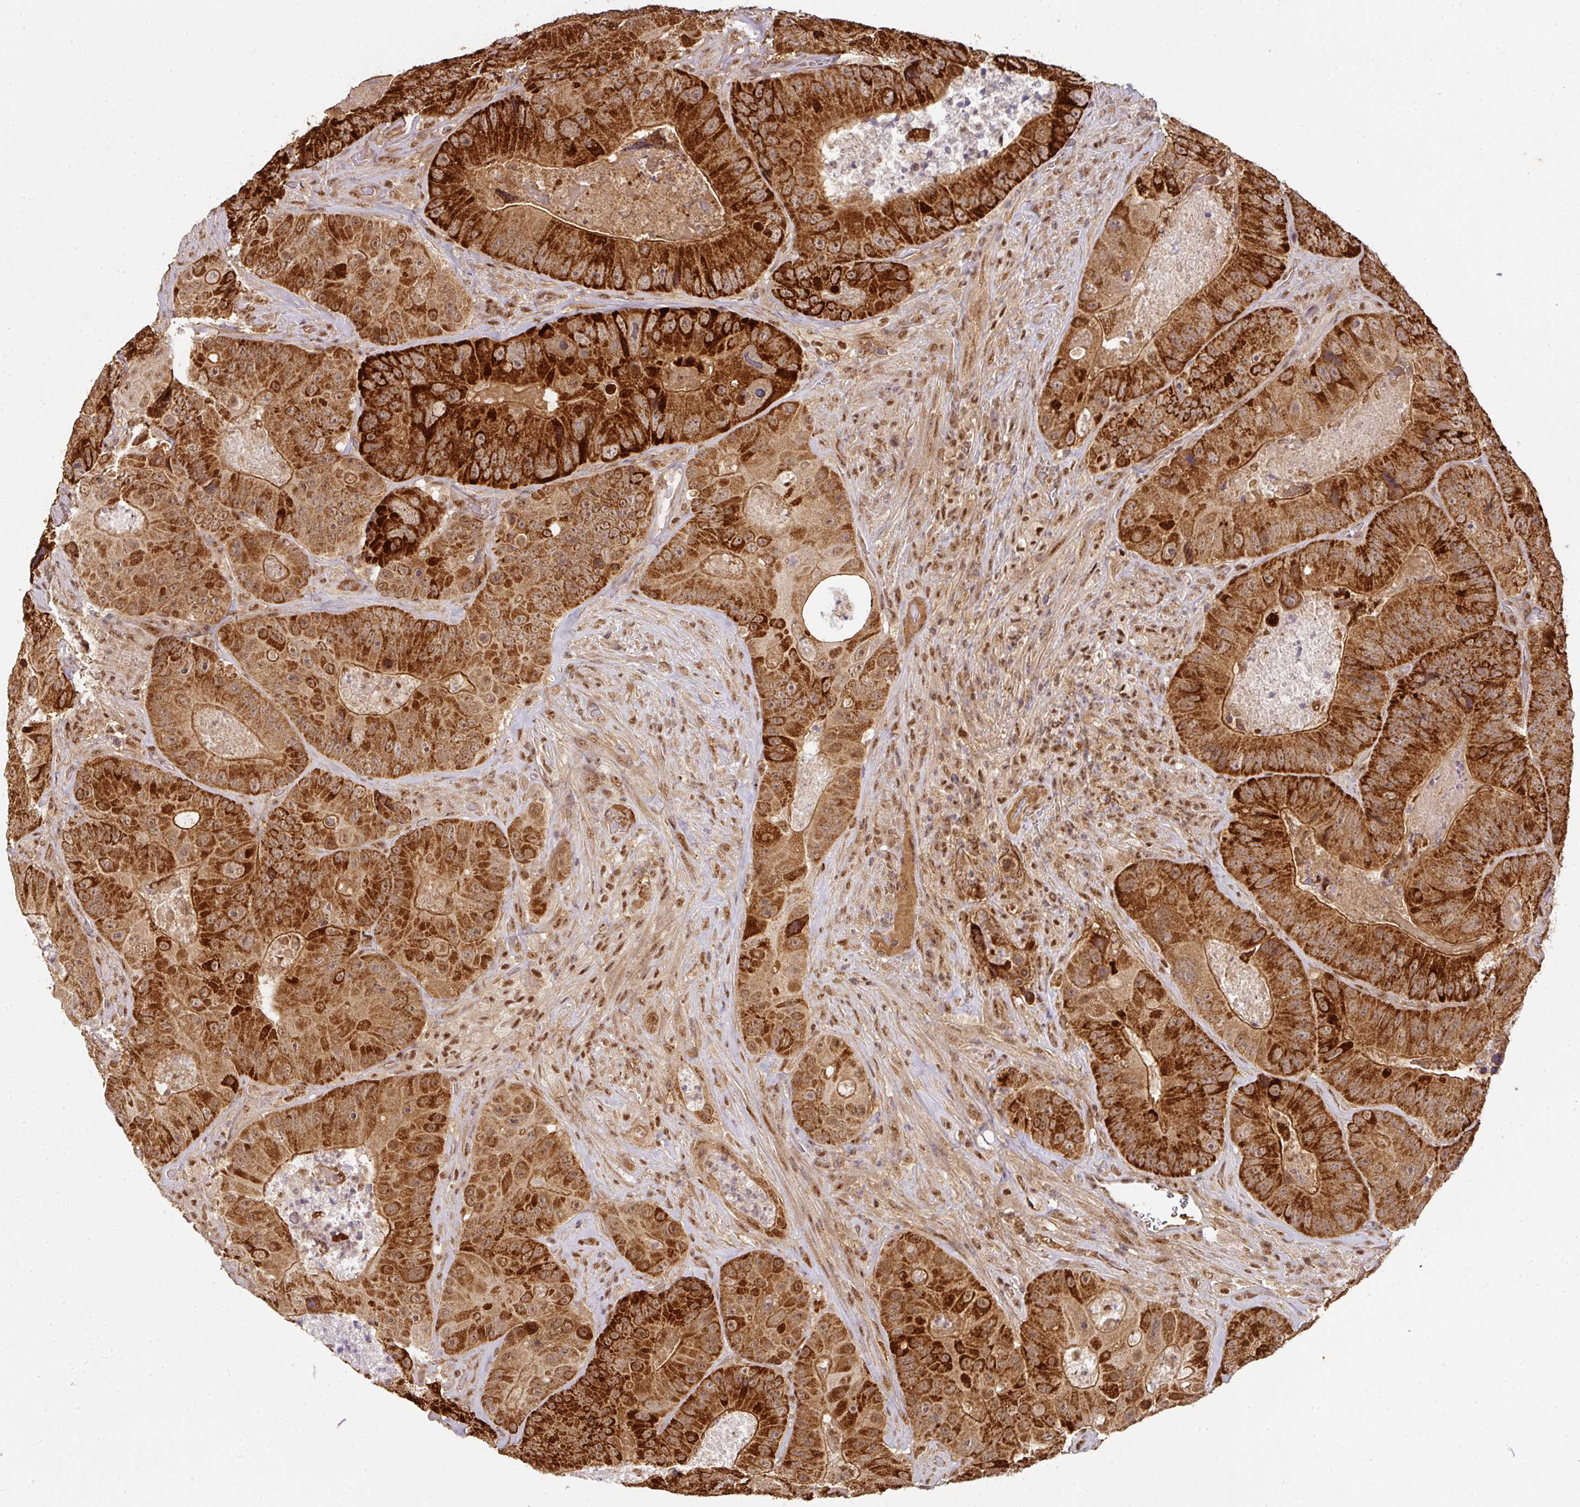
{"staining": {"intensity": "strong", "quantity": ">75%", "location": "cytoplasmic/membranous"}, "tissue": "colorectal cancer", "cell_type": "Tumor cells", "image_type": "cancer", "snomed": [{"axis": "morphology", "description": "Adenocarcinoma, NOS"}, {"axis": "topography", "description": "Colon"}], "caption": "Human adenocarcinoma (colorectal) stained with a protein marker demonstrates strong staining in tumor cells.", "gene": "RANBP9", "patient": {"sex": "female", "age": 86}}